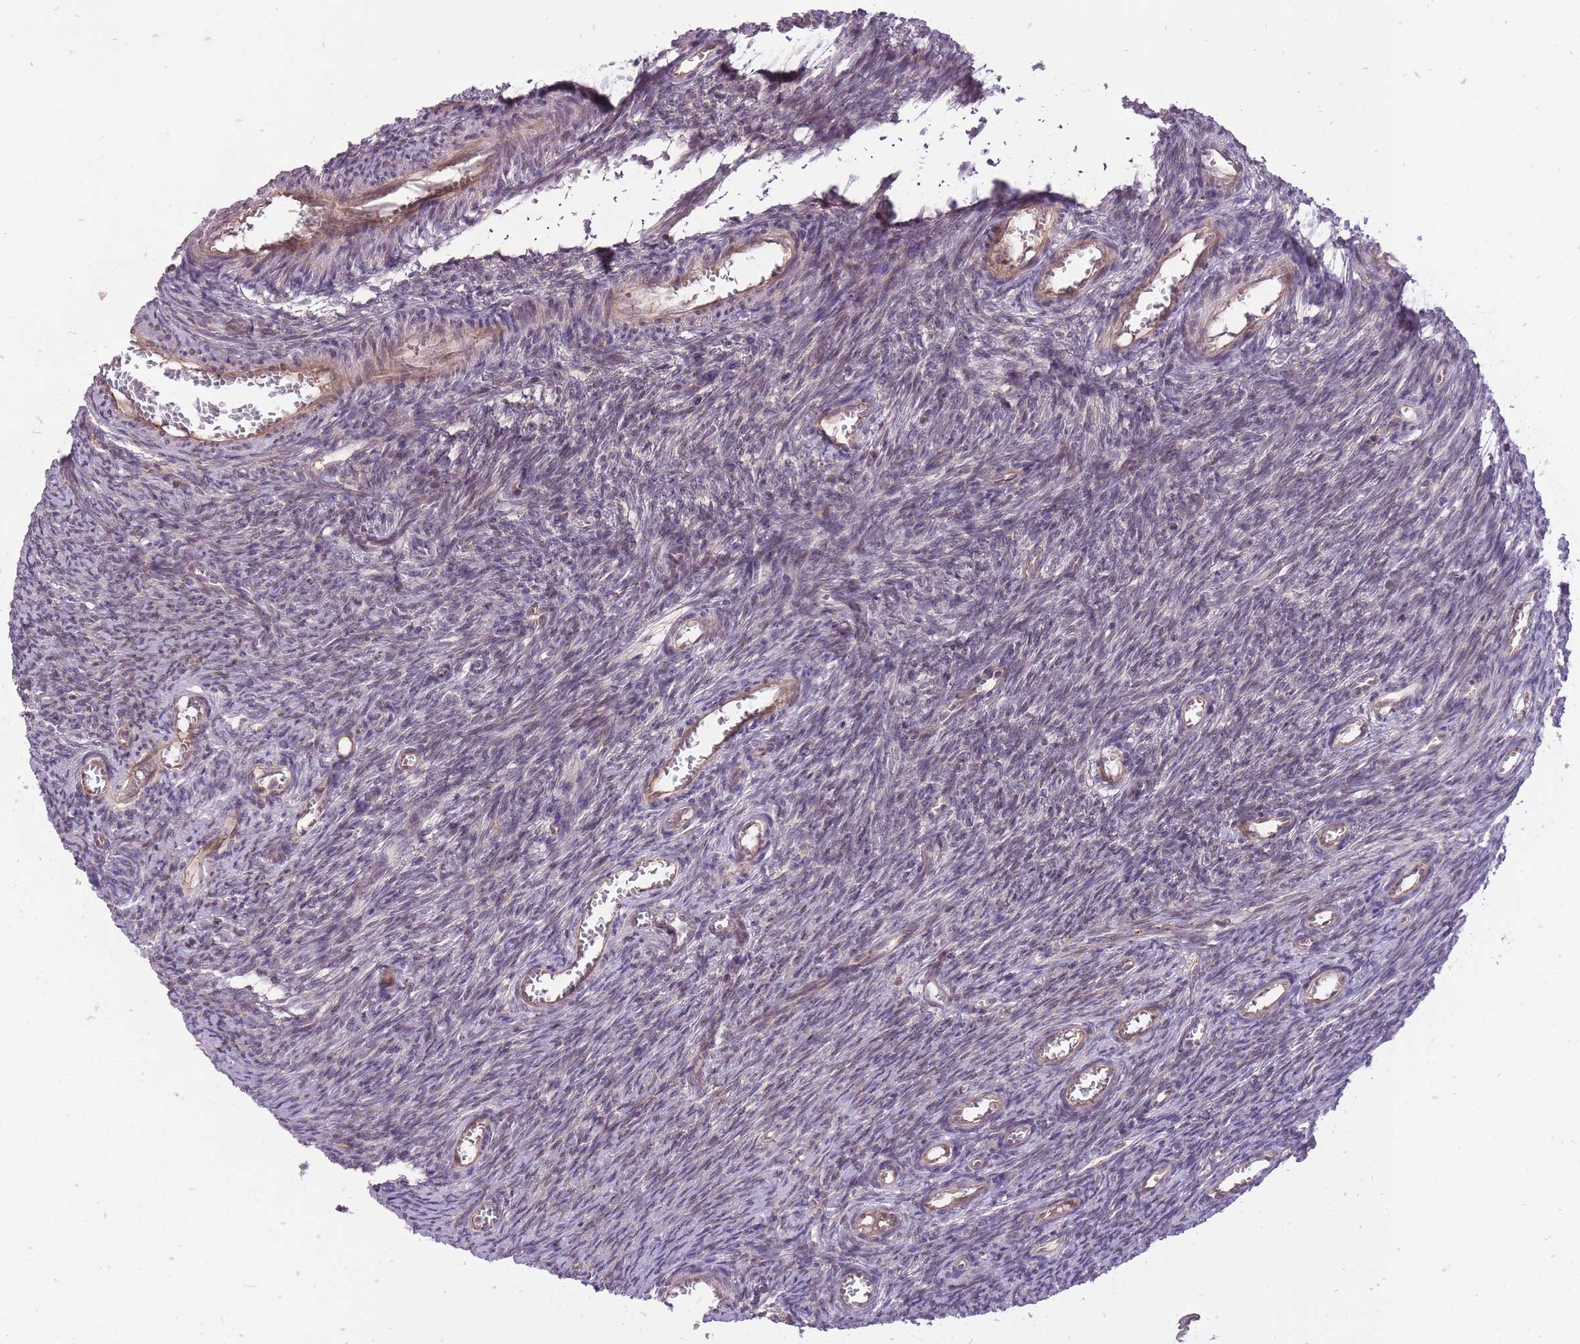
{"staining": {"intensity": "moderate", "quantity": "<25%", "location": "nuclear"}, "tissue": "ovary", "cell_type": "Ovarian stroma cells", "image_type": "normal", "snomed": [{"axis": "morphology", "description": "Normal tissue, NOS"}, {"axis": "topography", "description": "Ovary"}], "caption": "Protein analysis of unremarkable ovary demonstrates moderate nuclear positivity in about <25% of ovarian stroma cells. Nuclei are stained in blue.", "gene": "TET3", "patient": {"sex": "female", "age": 44}}